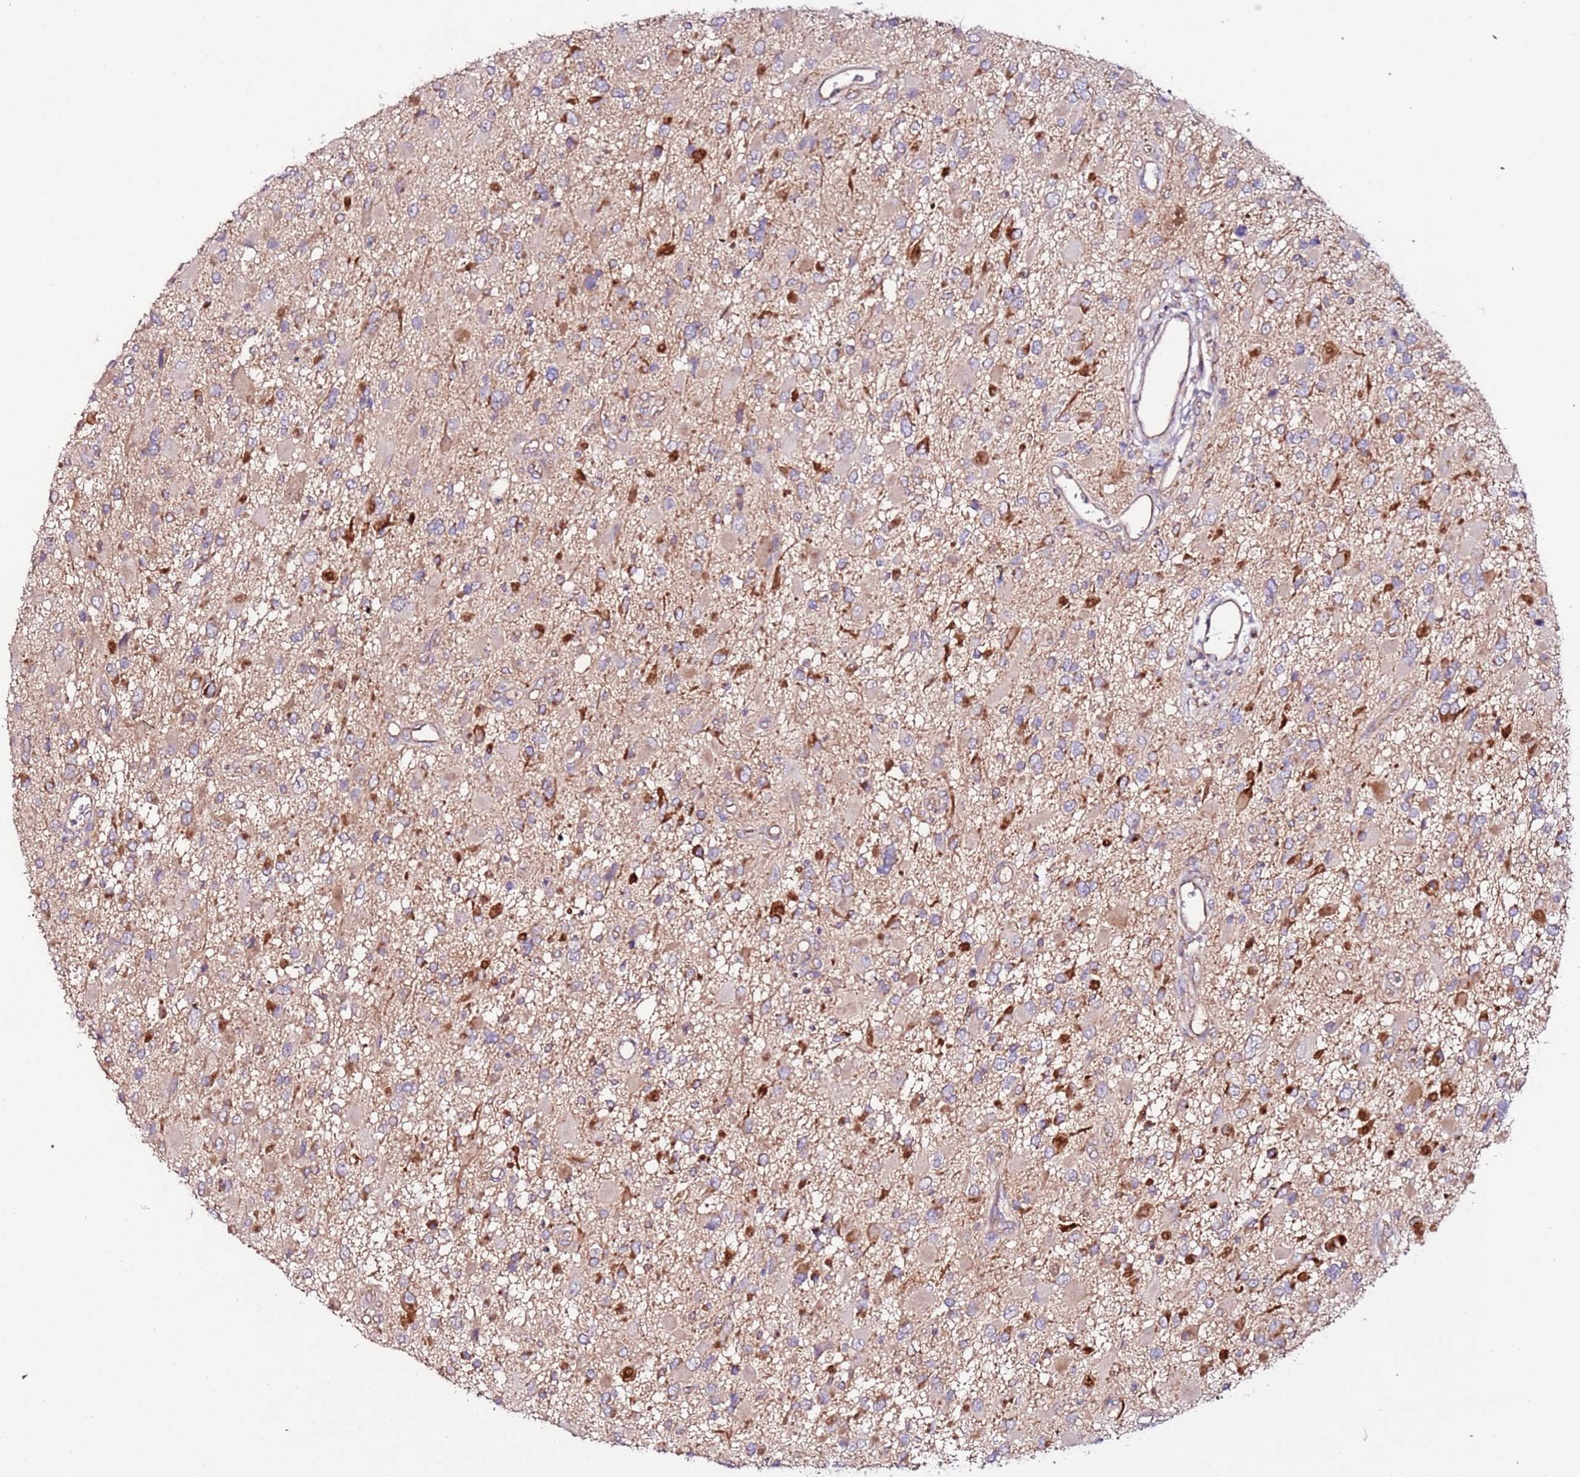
{"staining": {"intensity": "strong", "quantity": "<25%", "location": "cytoplasmic/membranous"}, "tissue": "glioma", "cell_type": "Tumor cells", "image_type": "cancer", "snomed": [{"axis": "morphology", "description": "Glioma, malignant, High grade"}, {"axis": "topography", "description": "Brain"}], "caption": "This is an image of IHC staining of glioma, which shows strong positivity in the cytoplasmic/membranous of tumor cells.", "gene": "FLVCR1", "patient": {"sex": "male", "age": 53}}